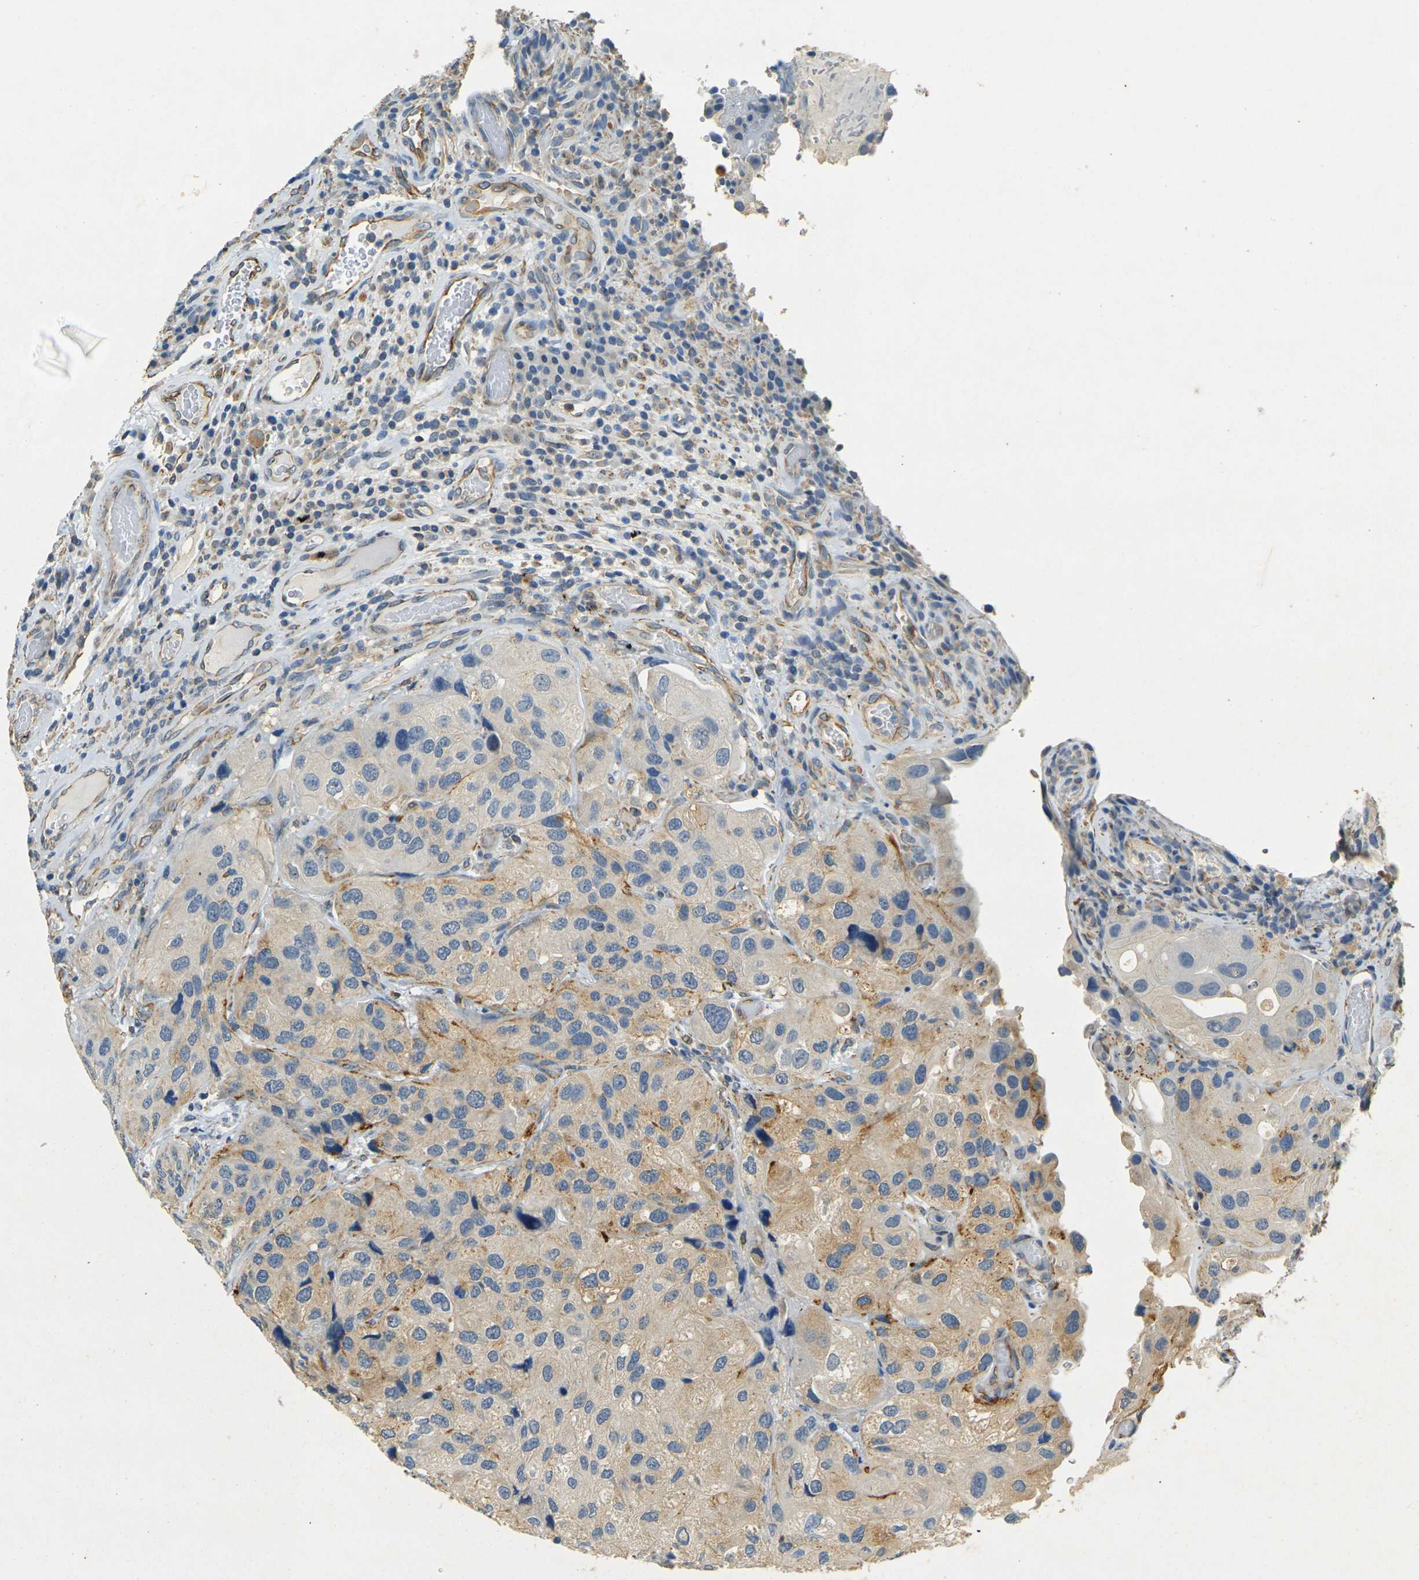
{"staining": {"intensity": "weak", "quantity": "25%-75%", "location": "cytoplasmic/membranous"}, "tissue": "urothelial cancer", "cell_type": "Tumor cells", "image_type": "cancer", "snomed": [{"axis": "morphology", "description": "Urothelial carcinoma, High grade"}, {"axis": "topography", "description": "Urinary bladder"}], "caption": "Urothelial carcinoma (high-grade) stained for a protein displays weak cytoplasmic/membranous positivity in tumor cells.", "gene": "SORT1", "patient": {"sex": "female", "age": 64}}